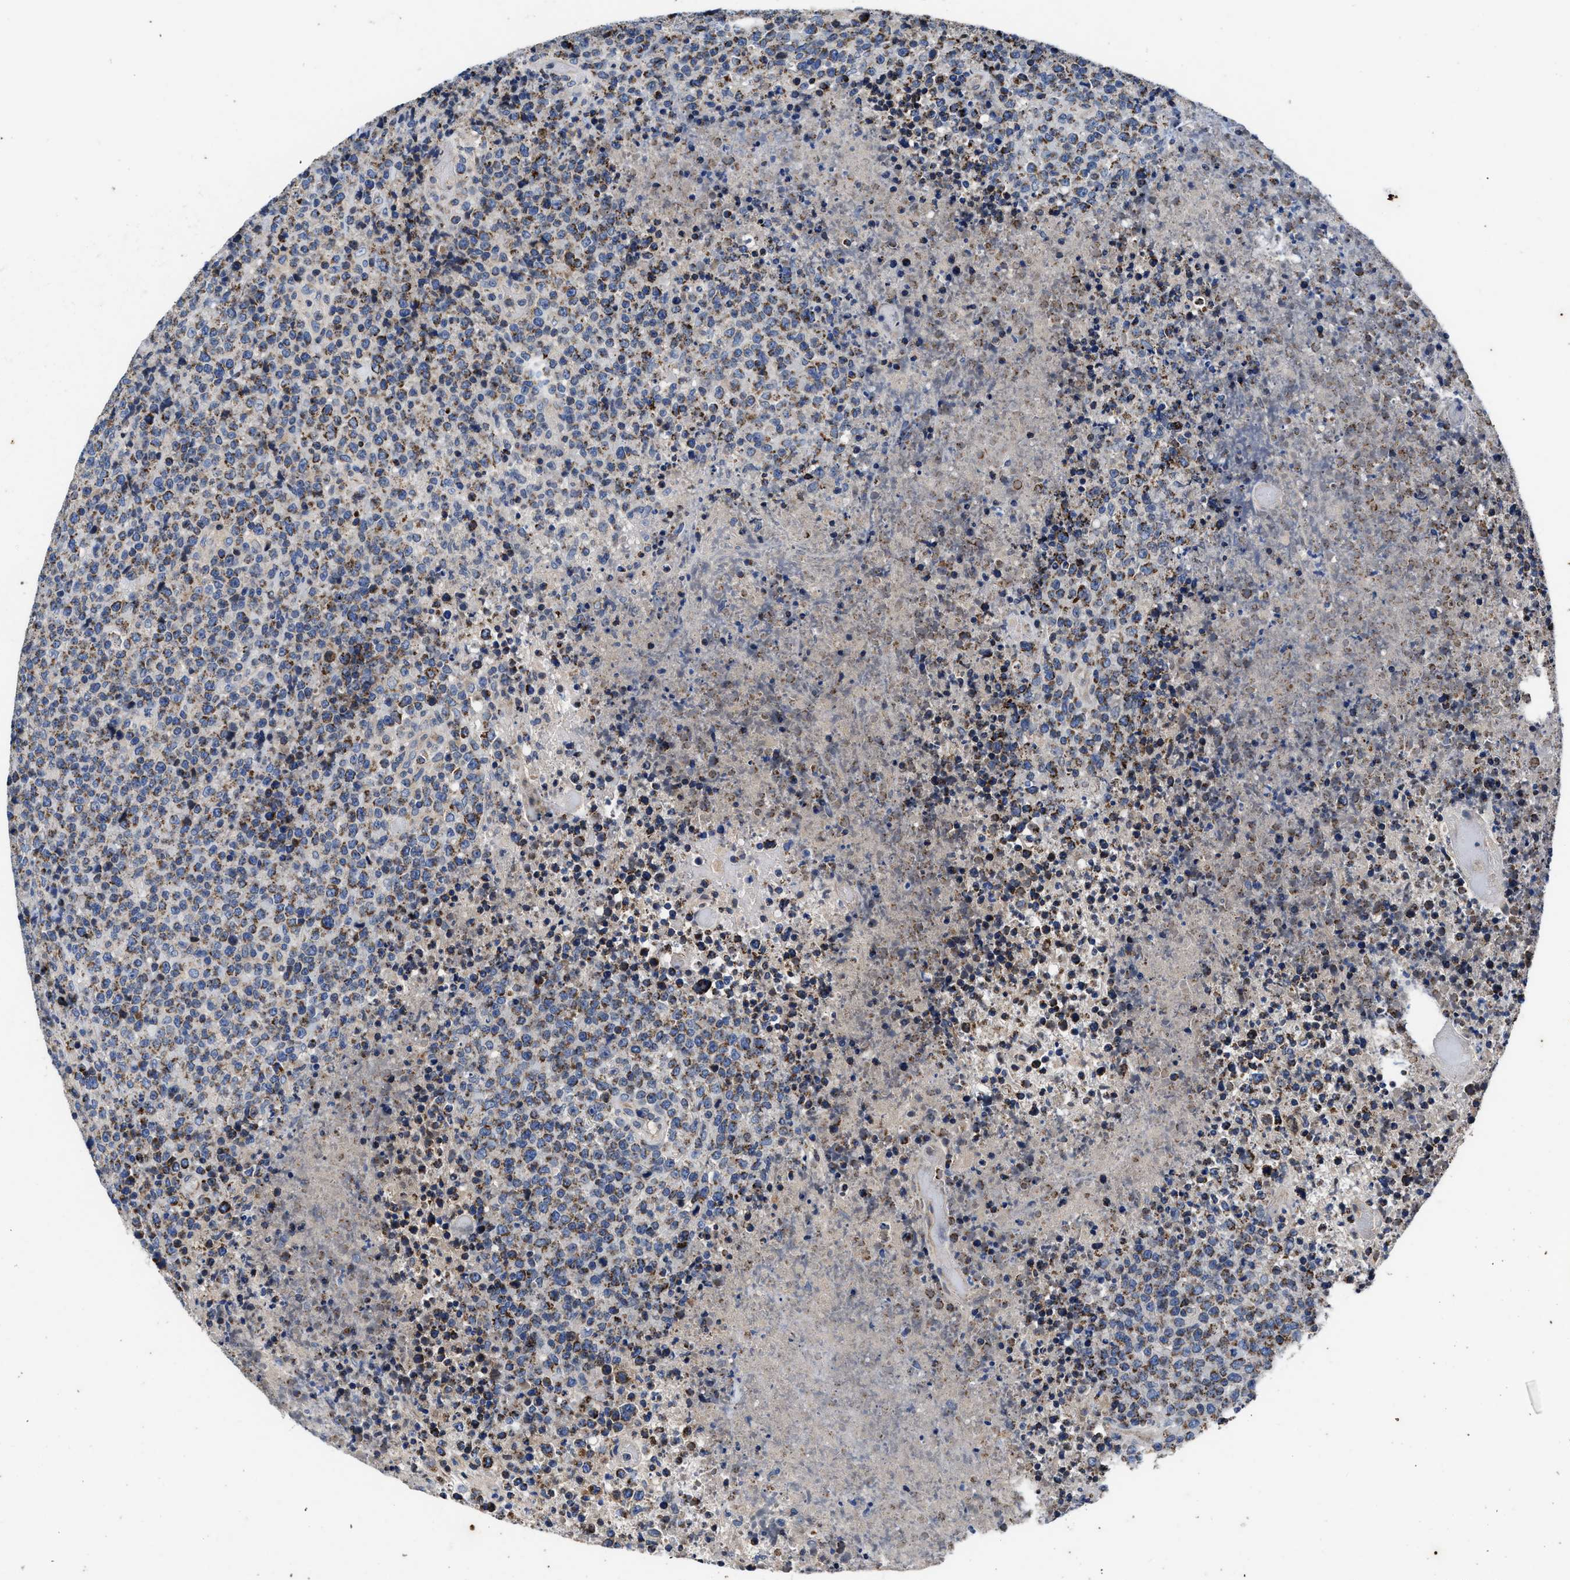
{"staining": {"intensity": "moderate", "quantity": ">75%", "location": "cytoplasmic/membranous"}, "tissue": "lymphoma", "cell_type": "Tumor cells", "image_type": "cancer", "snomed": [{"axis": "morphology", "description": "Malignant lymphoma, non-Hodgkin's type, High grade"}, {"axis": "topography", "description": "Lymph node"}], "caption": "Immunohistochemical staining of human high-grade malignant lymphoma, non-Hodgkin's type demonstrates medium levels of moderate cytoplasmic/membranous protein staining in about >75% of tumor cells. (brown staining indicates protein expression, while blue staining denotes nuclei).", "gene": "CACNA1D", "patient": {"sex": "male", "age": 13}}